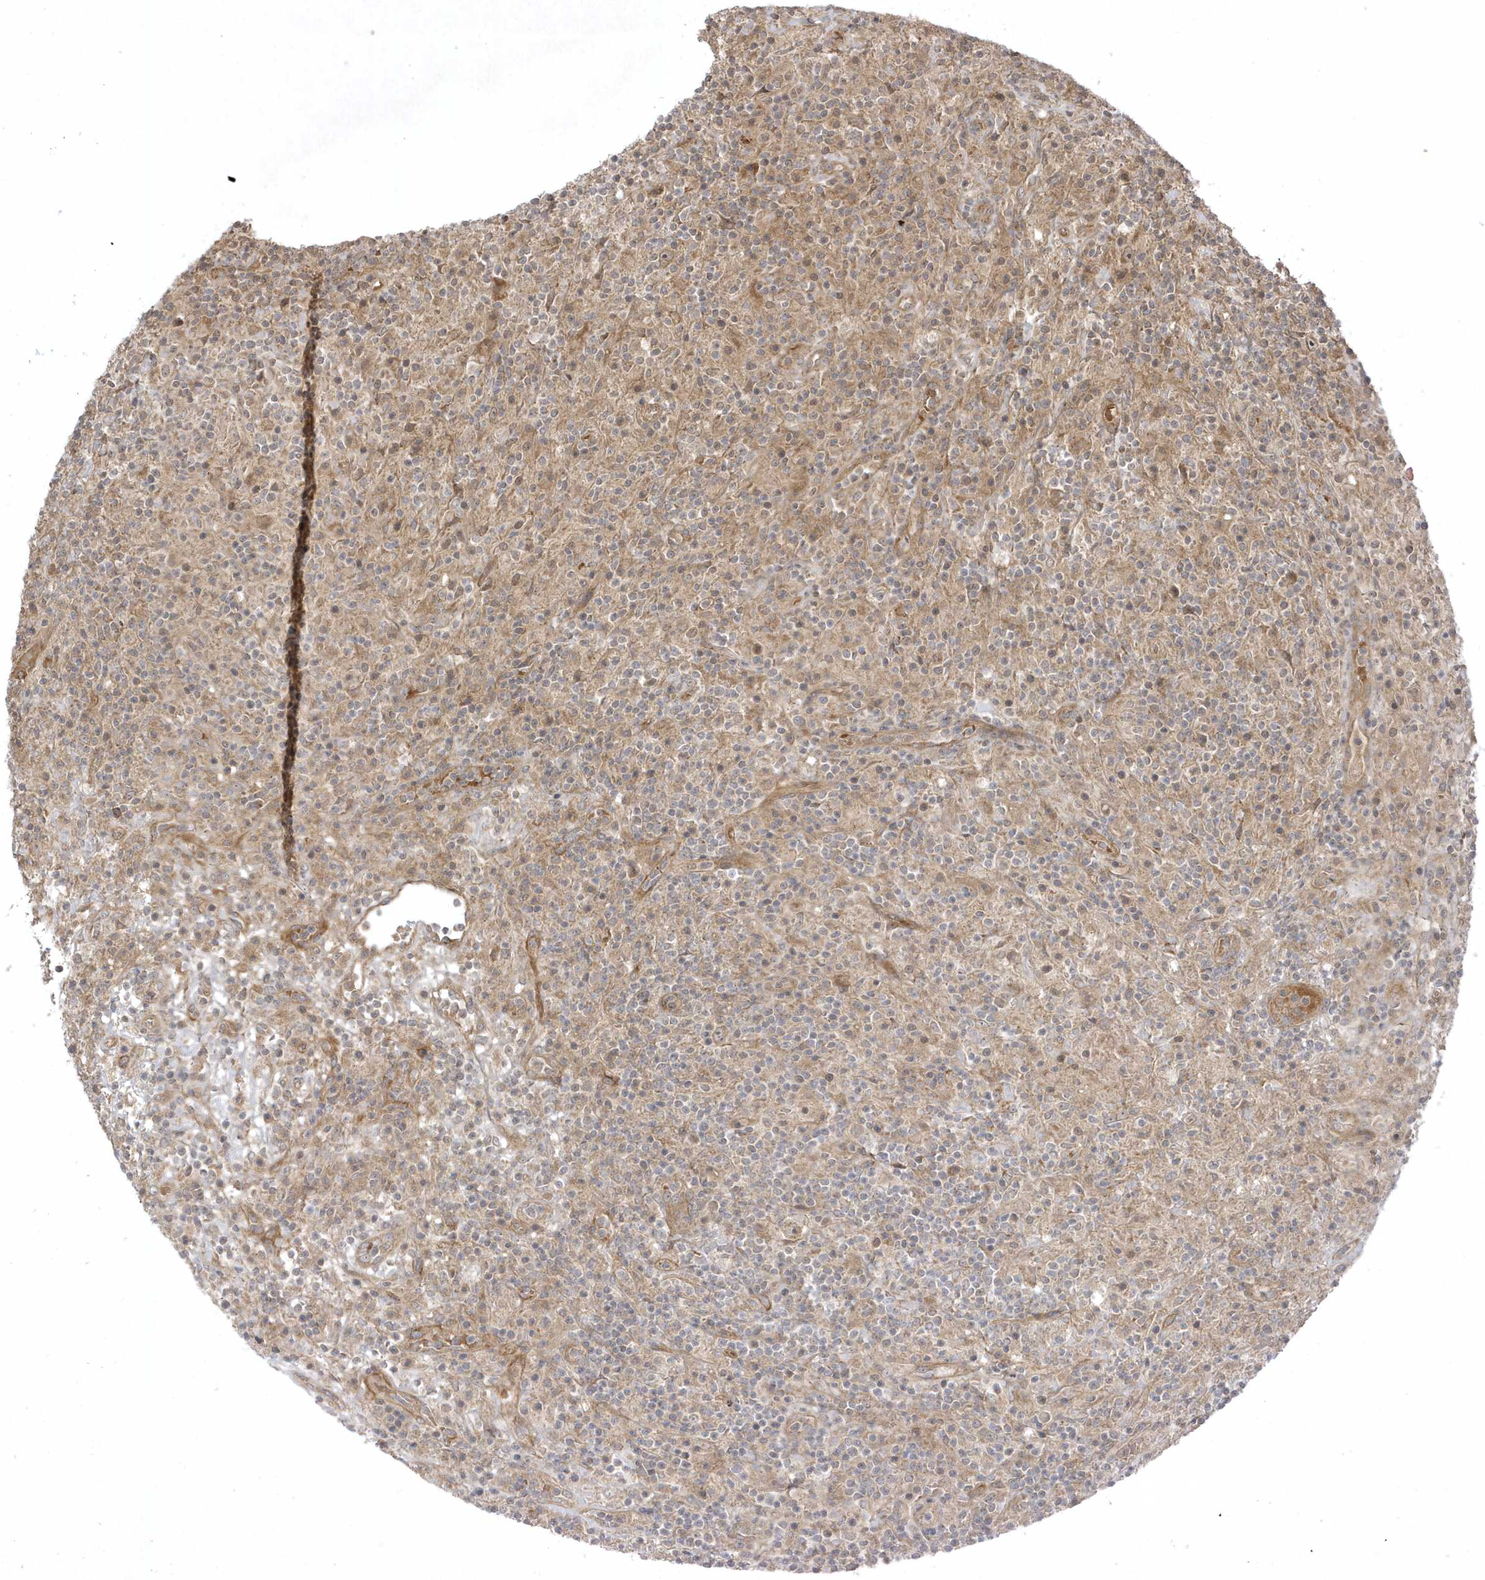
{"staining": {"intensity": "weak", "quantity": "25%-75%", "location": "cytoplasmic/membranous"}, "tissue": "lymphoma", "cell_type": "Tumor cells", "image_type": "cancer", "snomed": [{"axis": "morphology", "description": "Hodgkin's disease, NOS"}, {"axis": "topography", "description": "Lymph node"}], "caption": "An immunohistochemistry (IHC) micrograph of neoplastic tissue is shown. Protein staining in brown shows weak cytoplasmic/membranous positivity in lymphoma within tumor cells.", "gene": "FAM83C", "patient": {"sex": "male", "age": 70}}